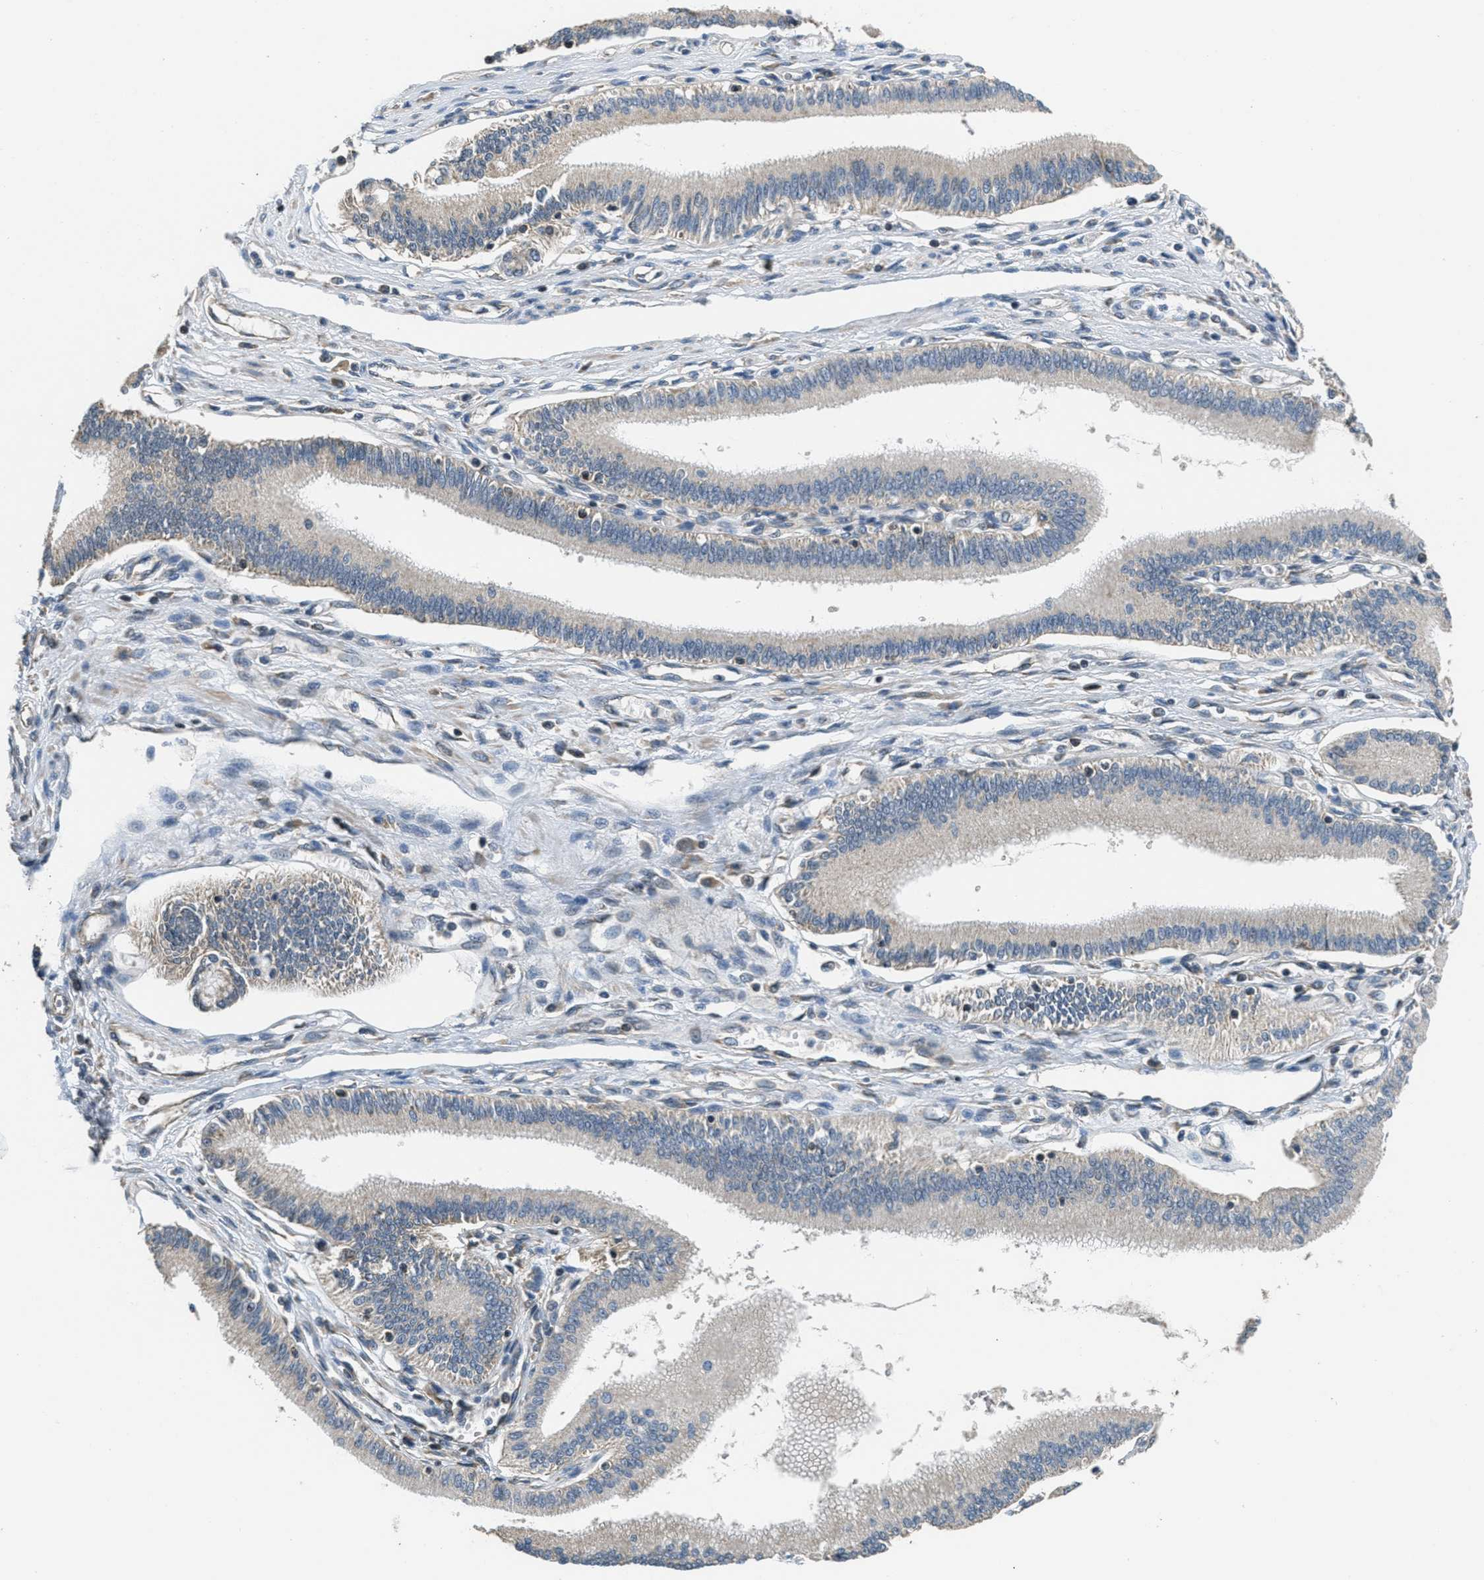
{"staining": {"intensity": "negative", "quantity": "none", "location": "none"}, "tissue": "pancreatic cancer", "cell_type": "Tumor cells", "image_type": "cancer", "snomed": [{"axis": "morphology", "description": "Adenocarcinoma, NOS"}, {"axis": "topography", "description": "Pancreas"}], "caption": "Protein analysis of pancreatic cancer (adenocarcinoma) shows no significant staining in tumor cells. (DAB immunohistochemistry visualized using brightfield microscopy, high magnification).", "gene": "NAT1", "patient": {"sex": "male", "age": 56}}